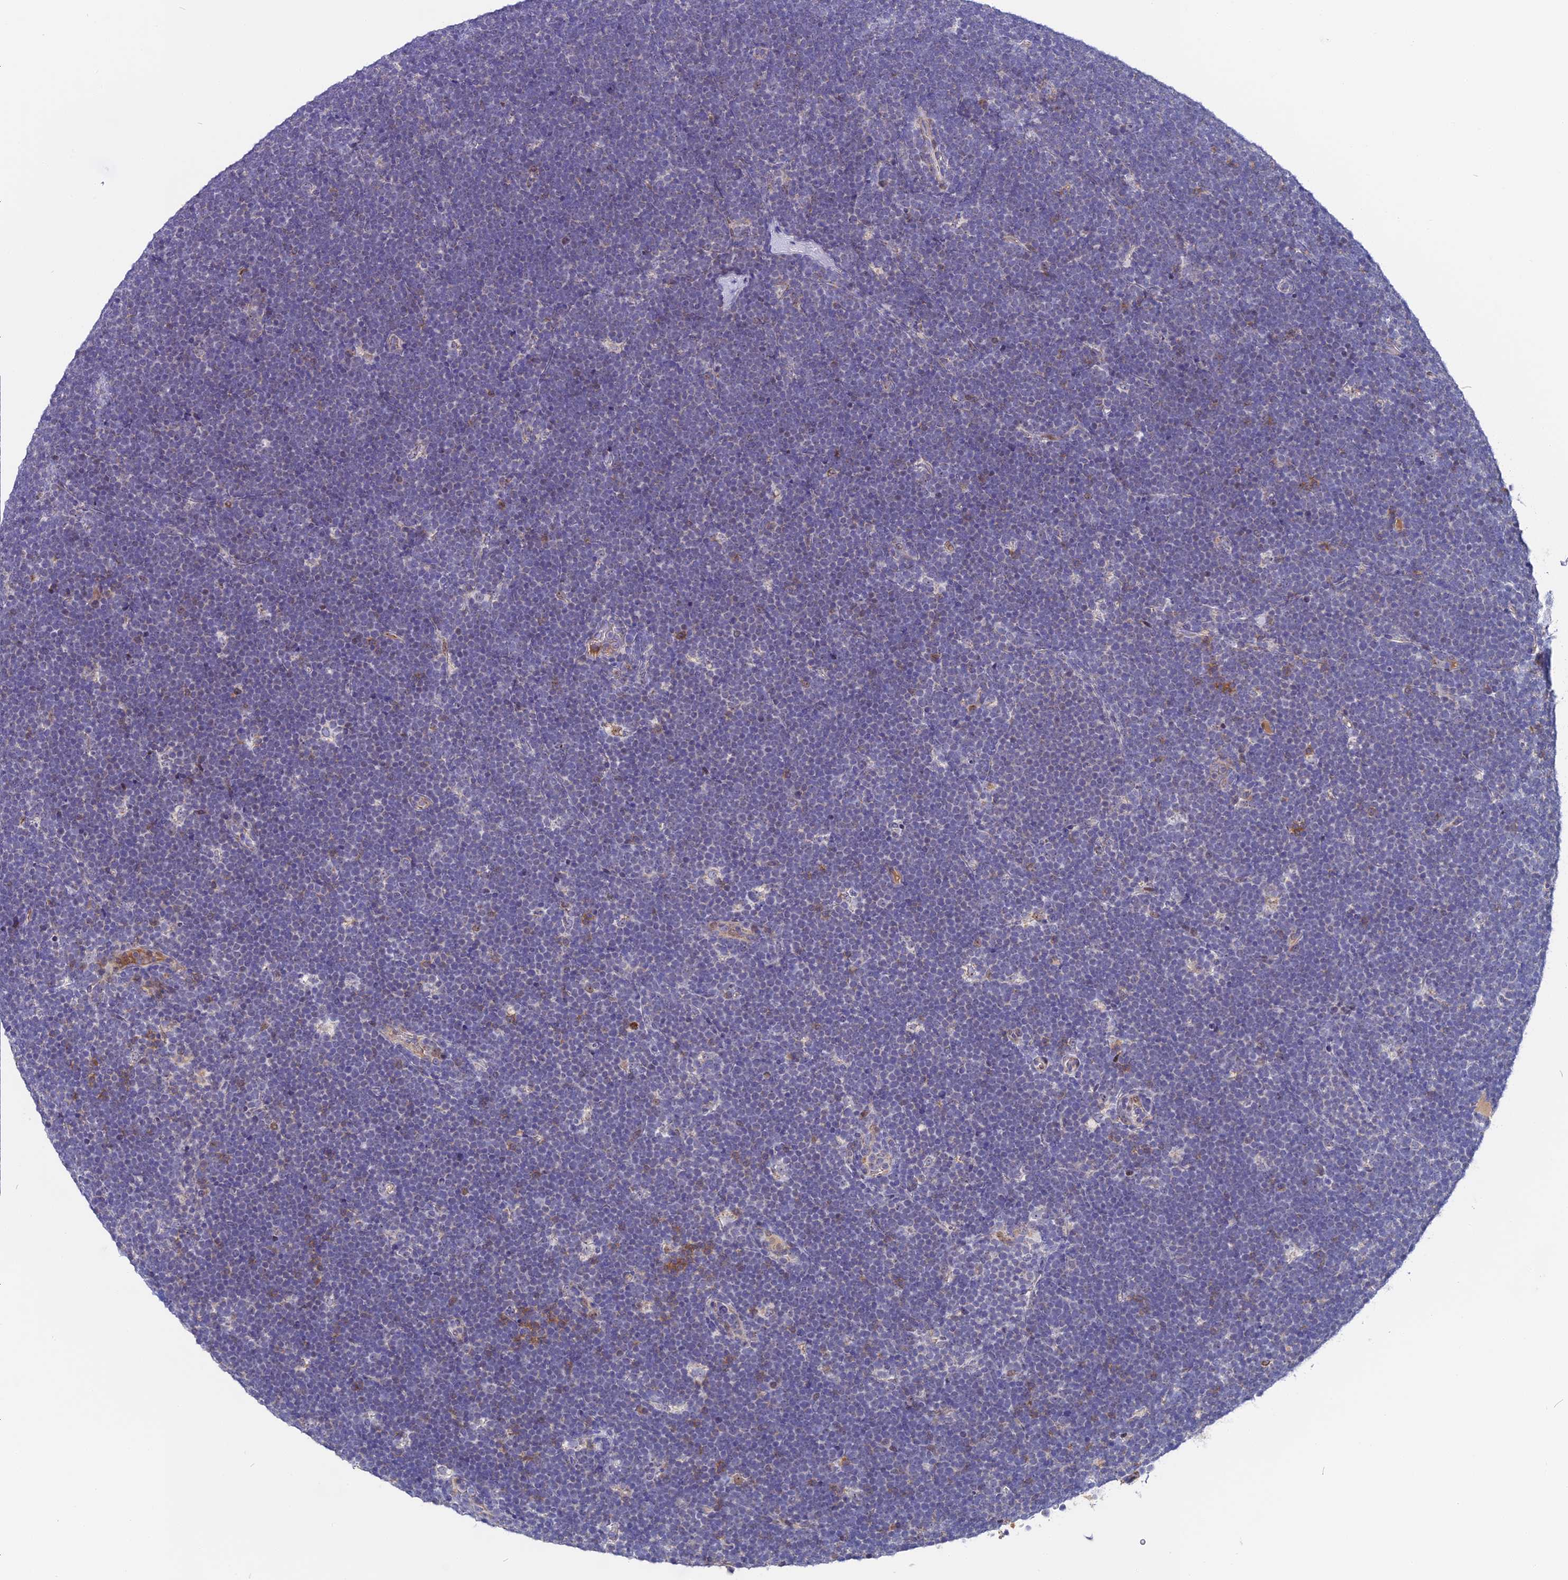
{"staining": {"intensity": "negative", "quantity": "none", "location": "none"}, "tissue": "lymphoma", "cell_type": "Tumor cells", "image_type": "cancer", "snomed": [{"axis": "morphology", "description": "Malignant lymphoma, non-Hodgkin's type, High grade"}, {"axis": "topography", "description": "Lymph node"}], "caption": "Immunohistochemistry of human lymphoma demonstrates no positivity in tumor cells.", "gene": "DTWD1", "patient": {"sex": "male", "age": 13}}